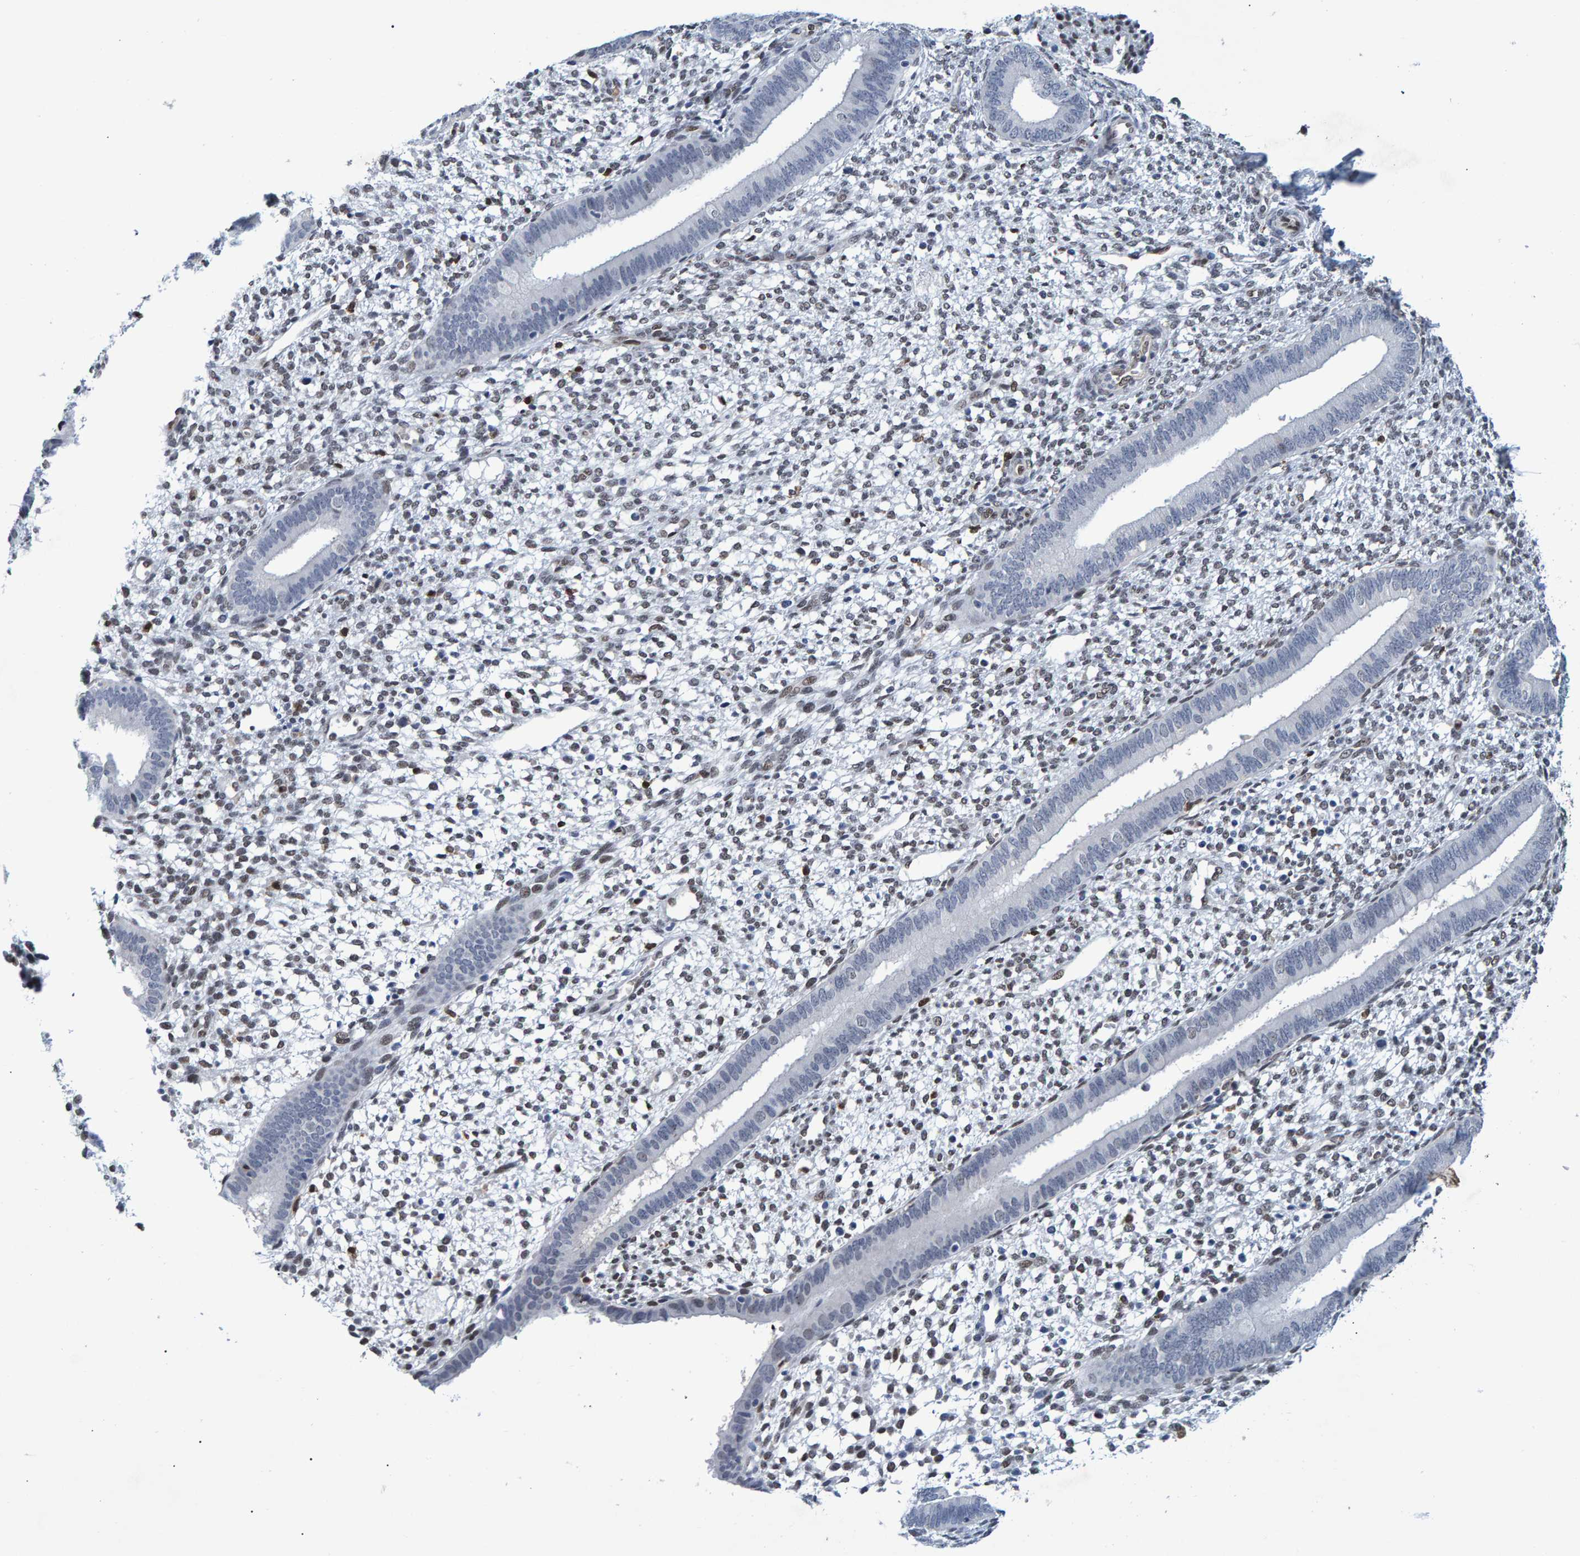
{"staining": {"intensity": "weak", "quantity": "25%-75%", "location": "nuclear"}, "tissue": "endometrium", "cell_type": "Cells in endometrial stroma", "image_type": "normal", "snomed": [{"axis": "morphology", "description": "Normal tissue, NOS"}, {"axis": "topography", "description": "Endometrium"}], "caption": "An IHC image of unremarkable tissue is shown. Protein staining in brown labels weak nuclear positivity in endometrium within cells in endometrial stroma.", "gene": "QKI", "patient": {"sex": "female", "age": 46}}